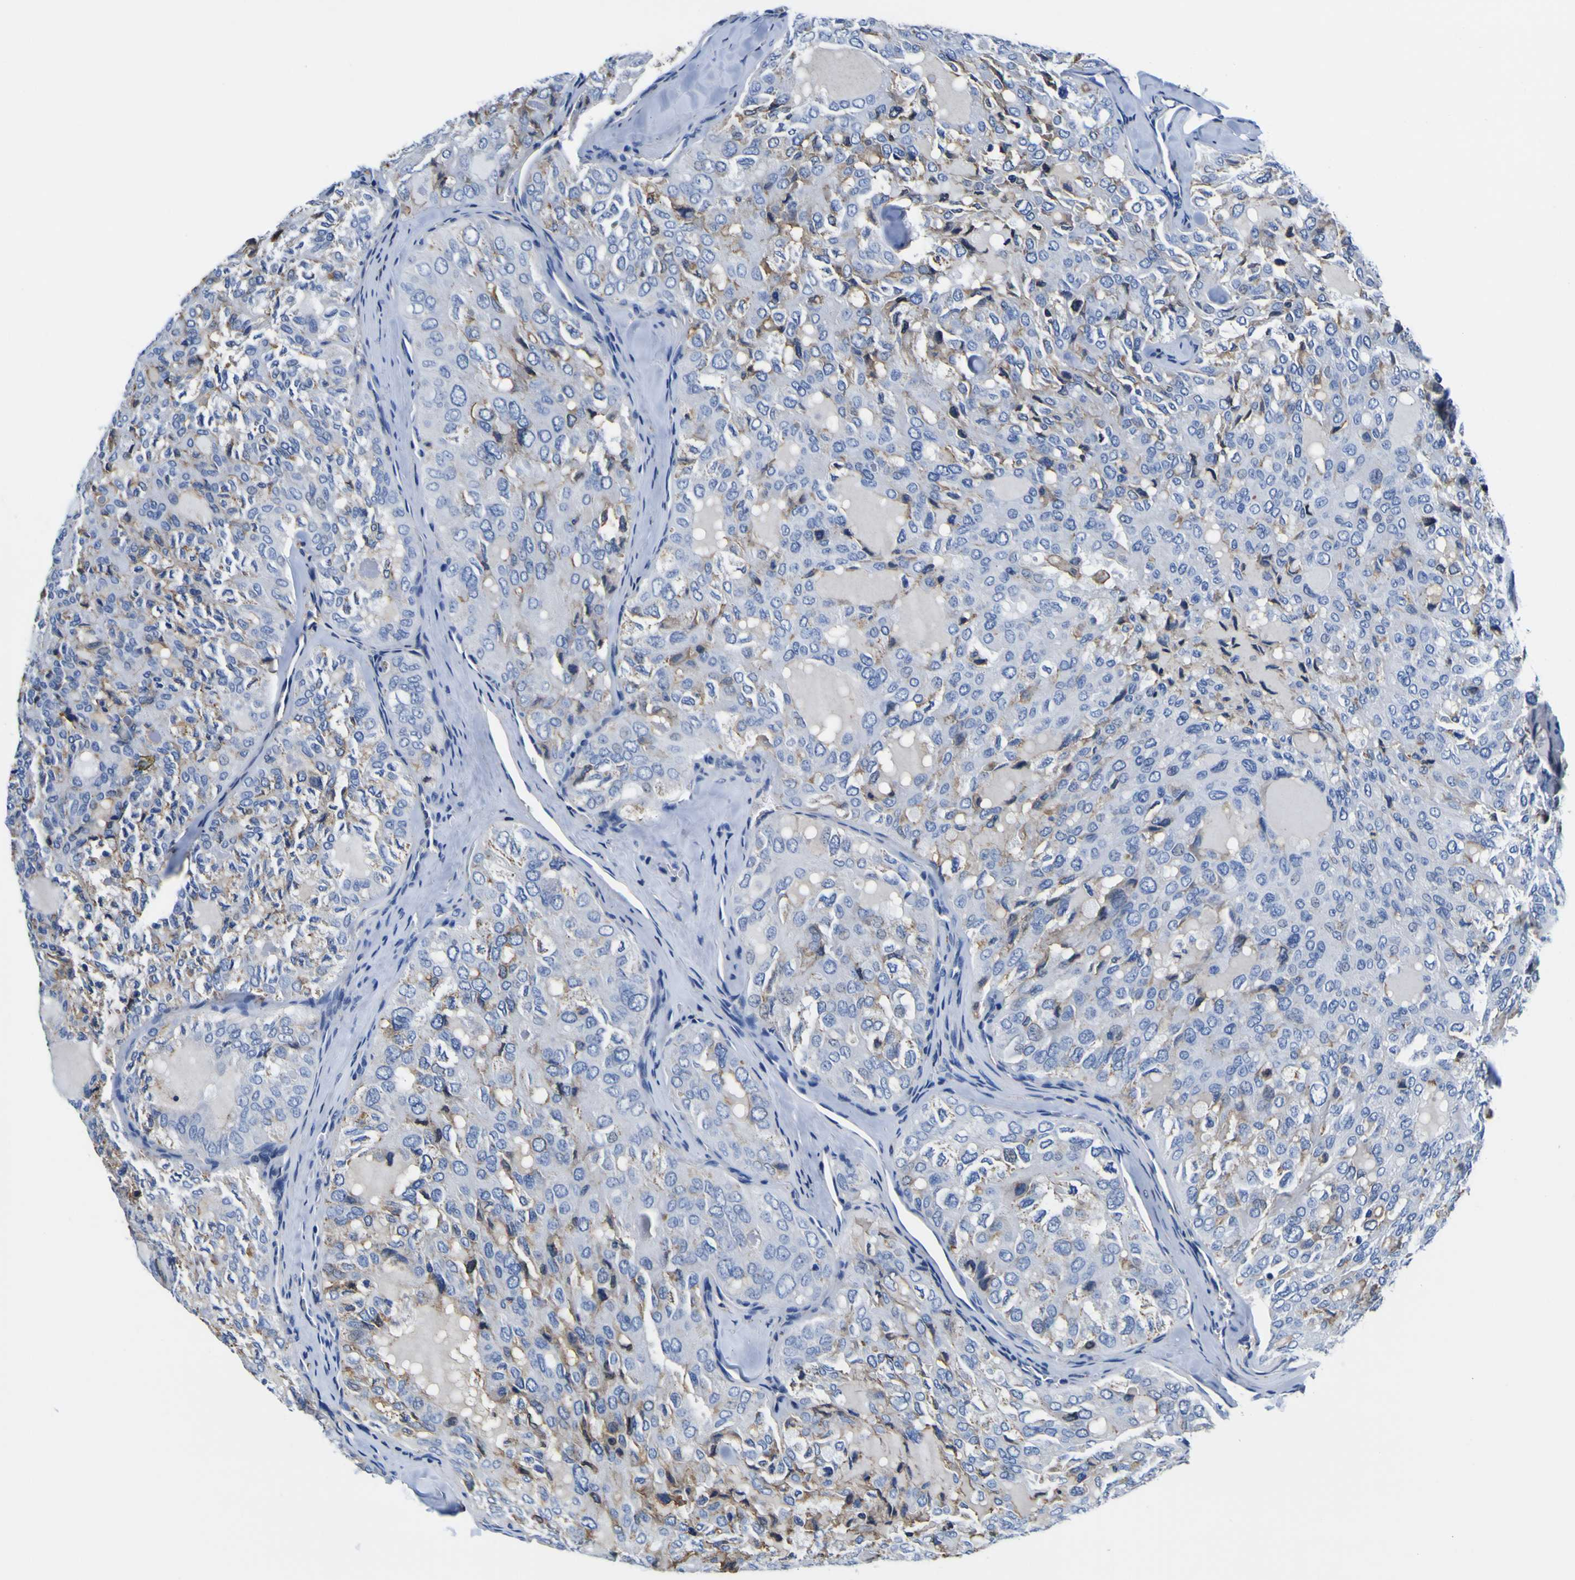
{"staining": {"intensity": "moderate", "quantity": "25%-75%", "location": "cytoplasmic/membranous"}, "tissue": "thyroid cancer", "cell_type": "Tumor cells", "image_type": "cancer", "snomed": [{"axis": "morphology", "description": "Follicular adenoma carcinoma, NOS"}, {"axis": "topography", "description": "Thyroid gland"}], "caption": "Protein staining by immunohistochemistry exhibits moderate cytoplasmic/membranous expression in approximately 25%-75% of tumor cells in thyroid cancer (follicular adenoma carcinoma).", "gene": "PXDN", "patient": {"sex": "male", "age": 75}}